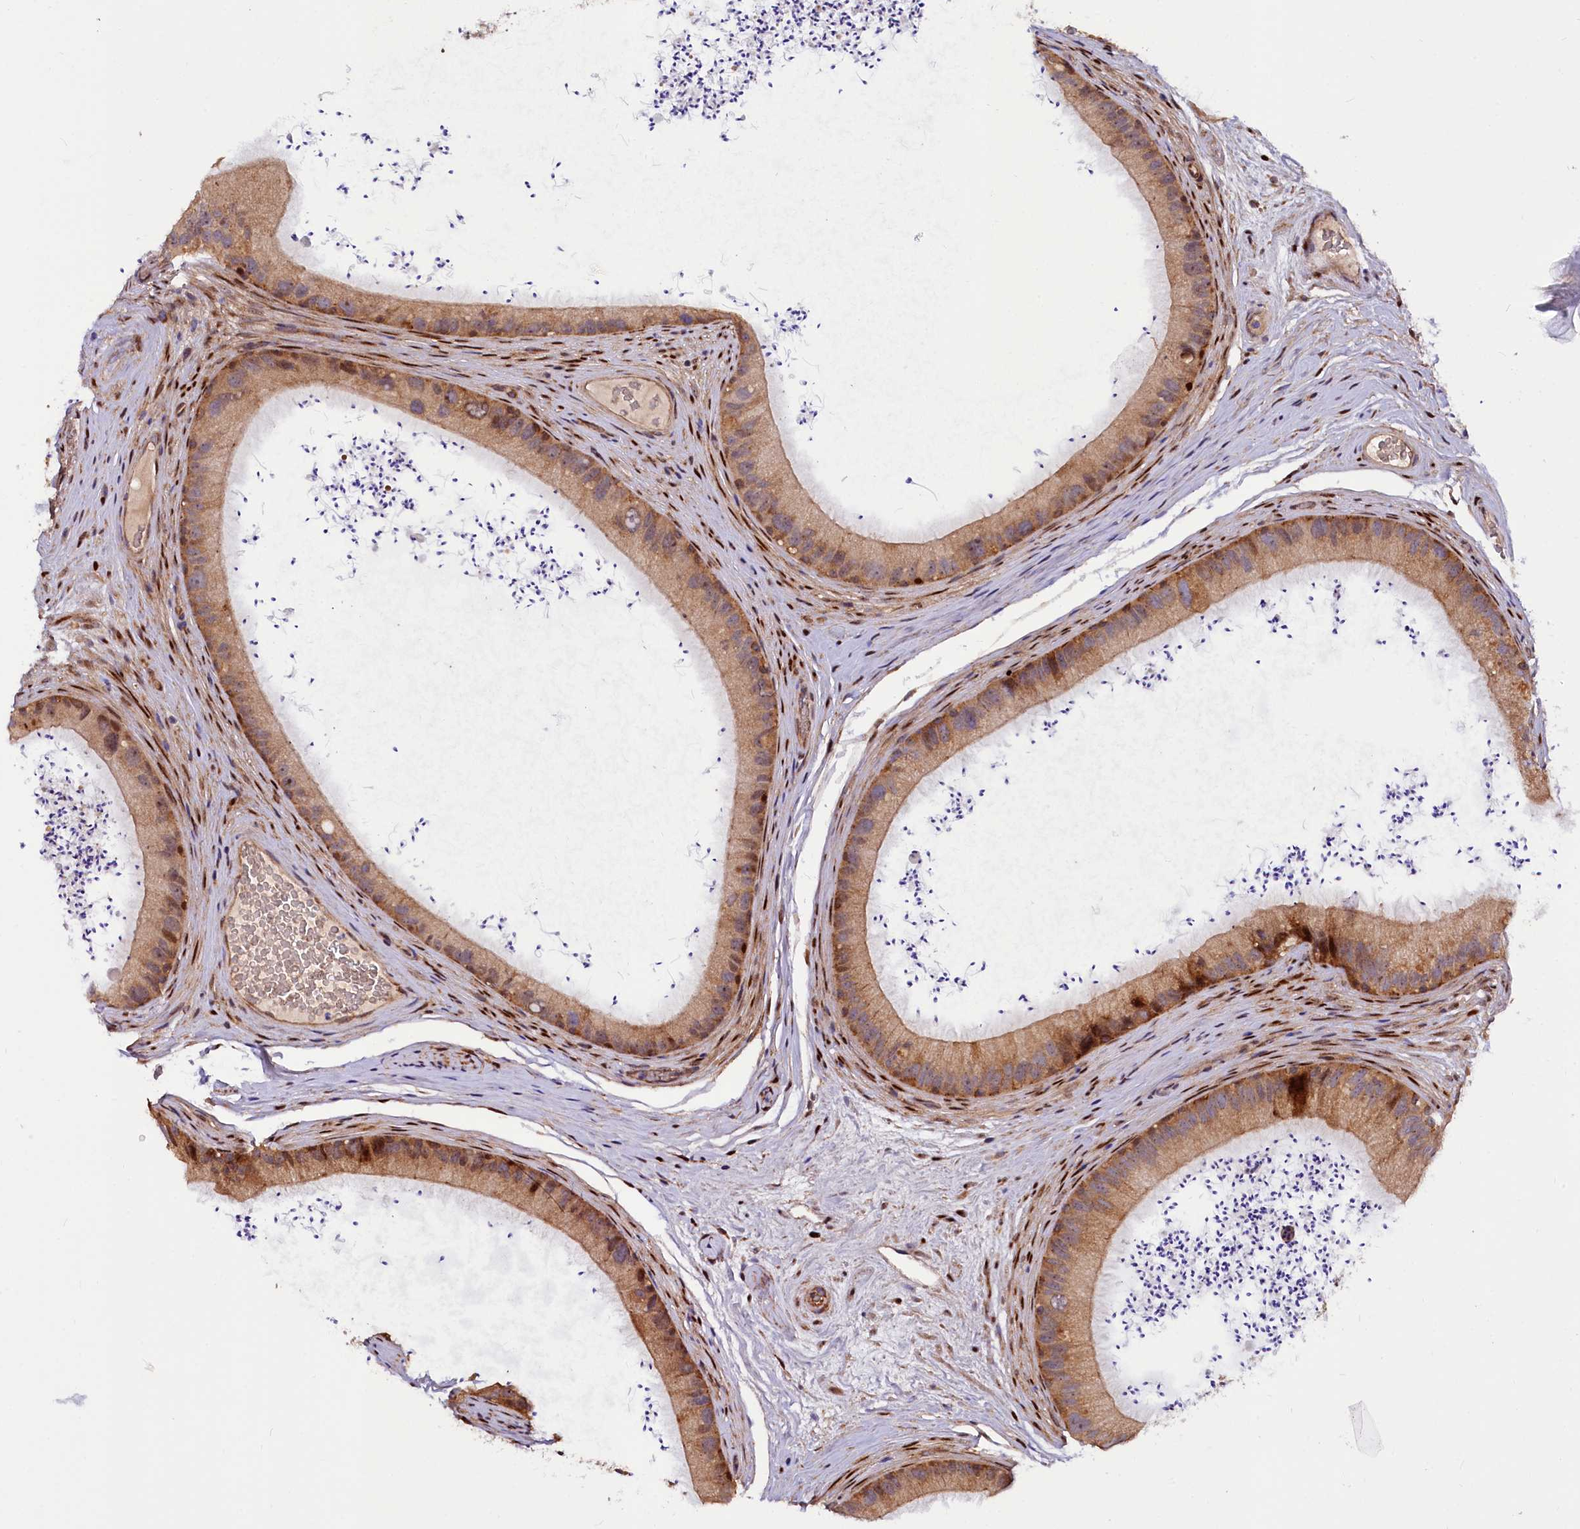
{"staining": {"intensity": "moderate", "quantity": ">75%", "location": "cytoplasmic/membranous"}, "tissue": "epididymis", "cell_type": "Glandular cells", "image_type": "normal", "snomed": [{"axis": "morphology", "description": "Normal tissue, NOS"}, {"axis": "topography", "description": "Epididymis, spermatic cord, NOS"}], "caption": "Immunohistochemical staining of normal human epididymis demonstrates medium levels of moderate cytoplasmic/membranous staining in about >75% of glandular cells.", "gene": "PDZRN3", "patient": {"sex": "male", "age": 50}}